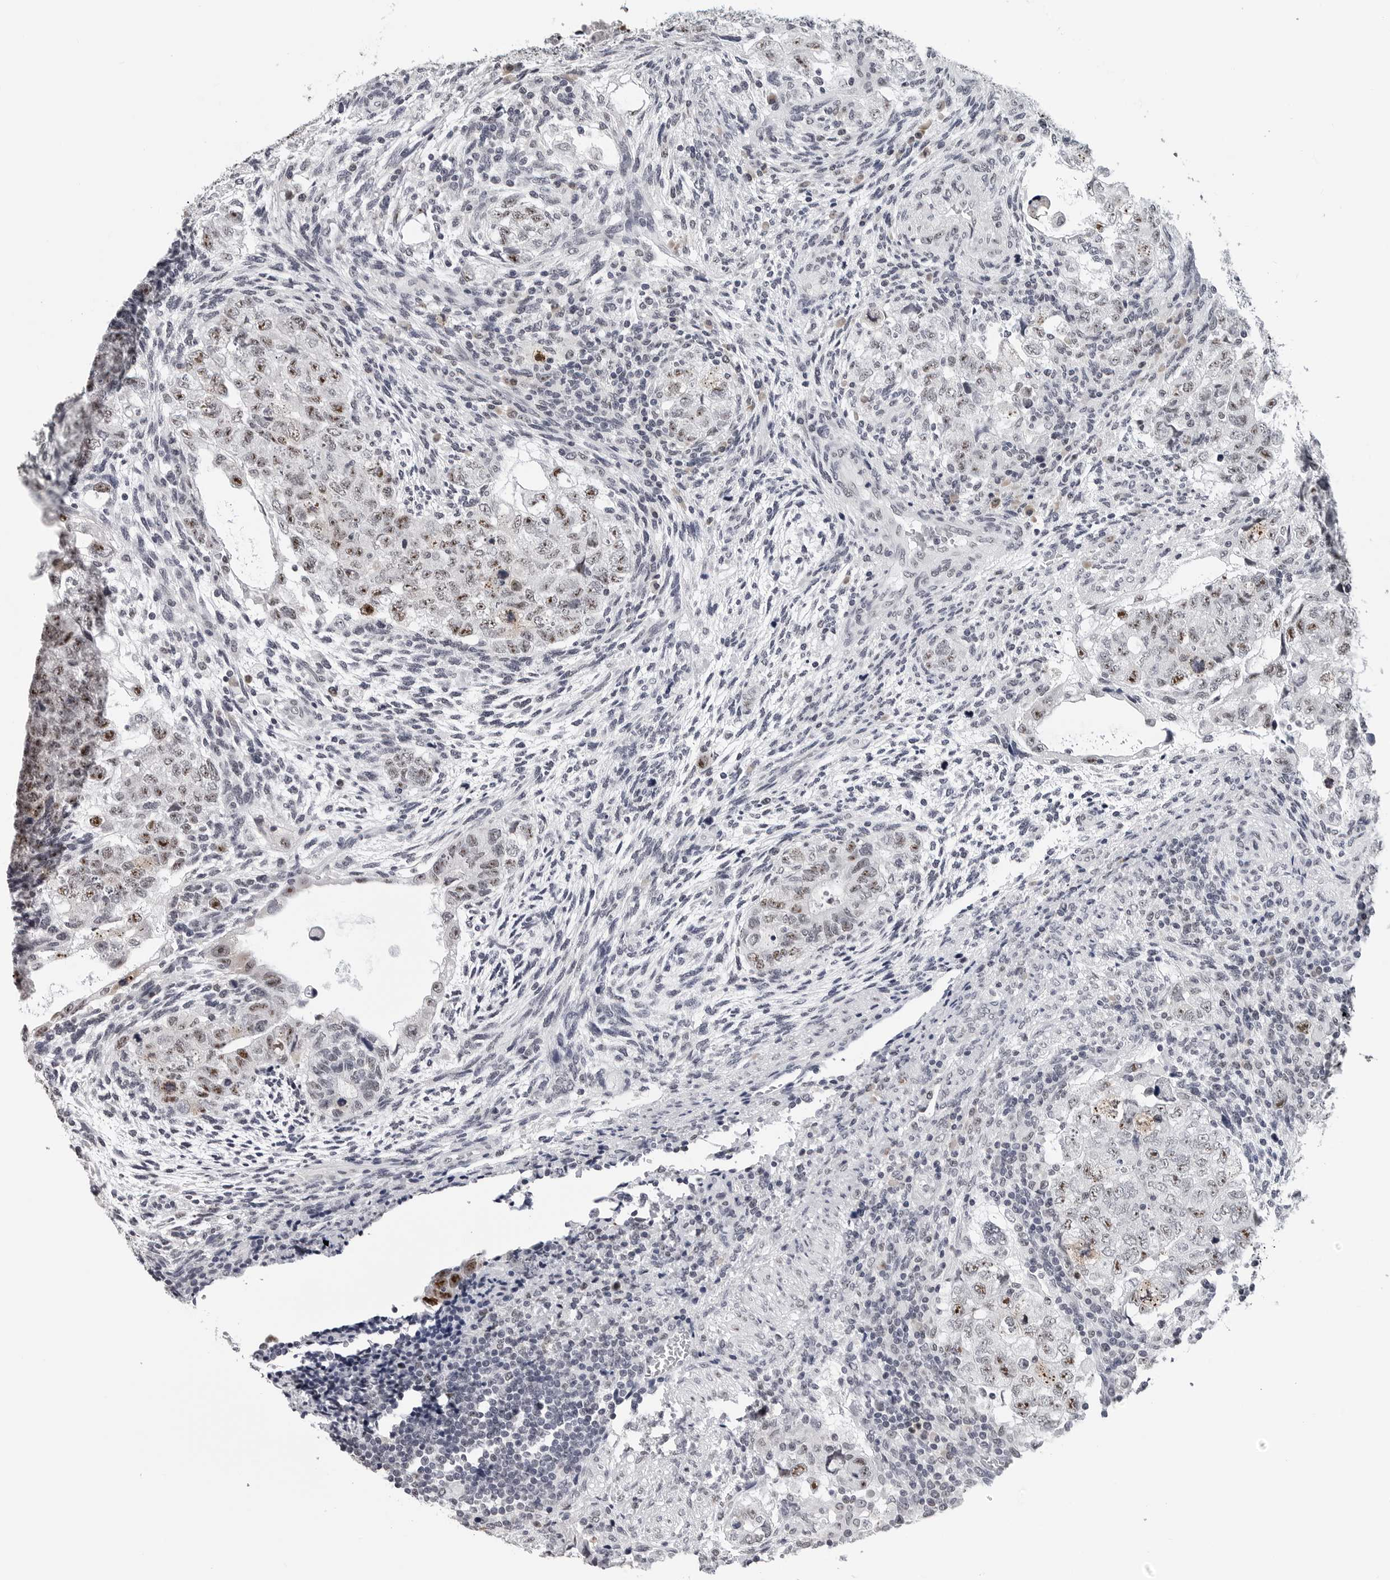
{"staining": {"intensity": "moderate", "quantity": ">75%", "location": "nuclear"}, "tissue": "testis cancer", "cell_type": "Tumor cells", "image_type": "cancer", "snomed": [{"axis": "morphology", "description": "Normal tissue, NOS"}, {"axis": "morphology", "description": "Carcinoma, Embryonal, NOS"}, {"axis": "topography", "description": "Testis"}], "caption": "Human testis cancer (embryonal carcinoma) stained with a protein marker exhibits moderate staining in tumor cells.", "gene": "GNL2", "patient": {"sex": "male", "age": 36}}